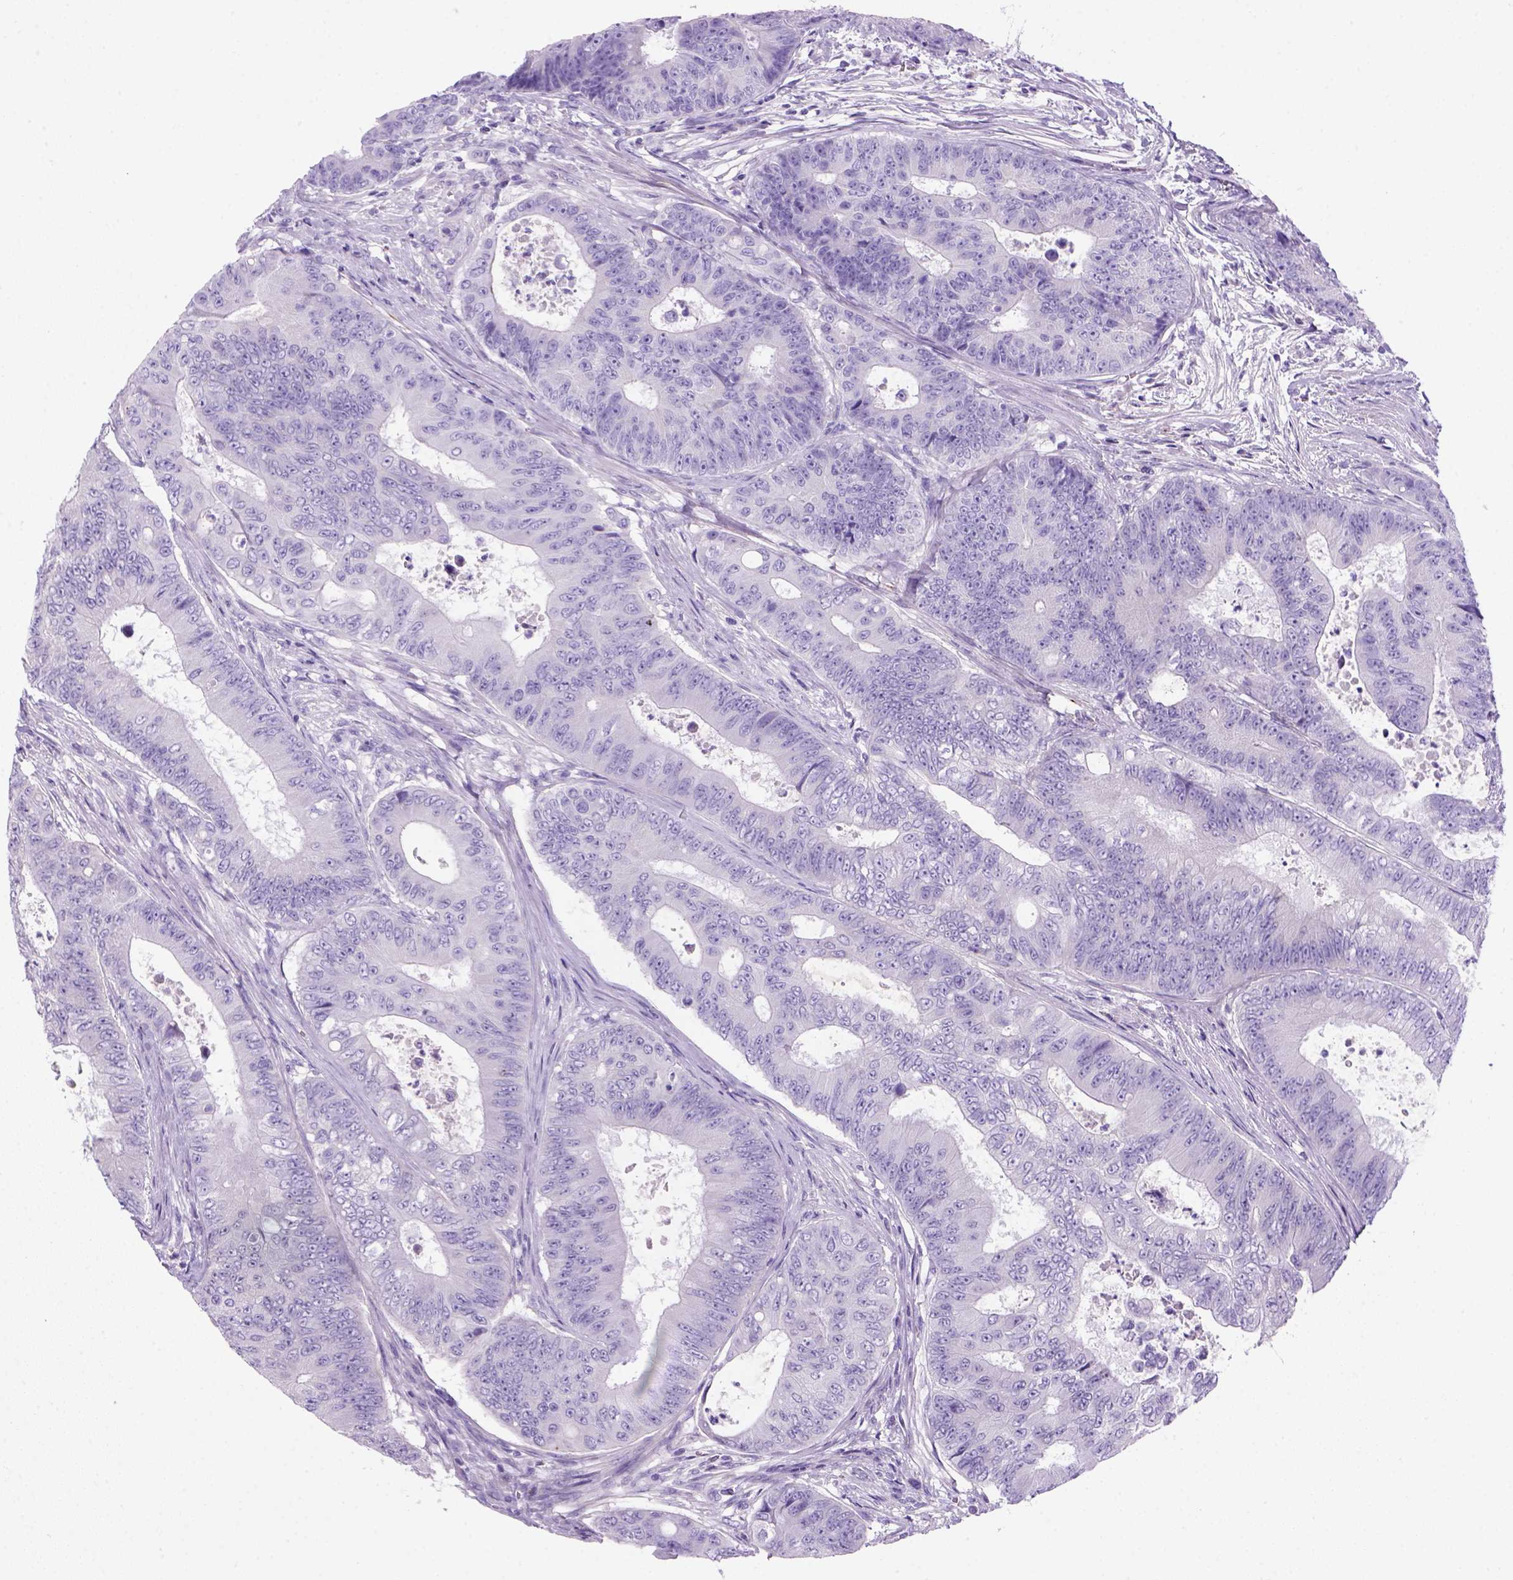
{"staining": {"intensity": "negative", "quantity": "none", "location": "none"}, "tissue": "colorectal cancer", "cell_type": "Tumor cells", "image_type": "cancer", "snomed": [{"axis": "morphology", "description": "Adenocarcinoma, NOS"}, {"axis": "topography", "description": "Colon"}], "caption": "DAB (3,3'-diaminobenzidine) immunohistochemical staining of human adenocarcinoma (colorectal) demonstrates no significant positivity in tumor cells. The staining is performed using DAB brown chromogen with nuclei counter-stained in using hematoxylin.", "gene": "ARHGEF33", "patient": {"sex": "female", "age": 48}}